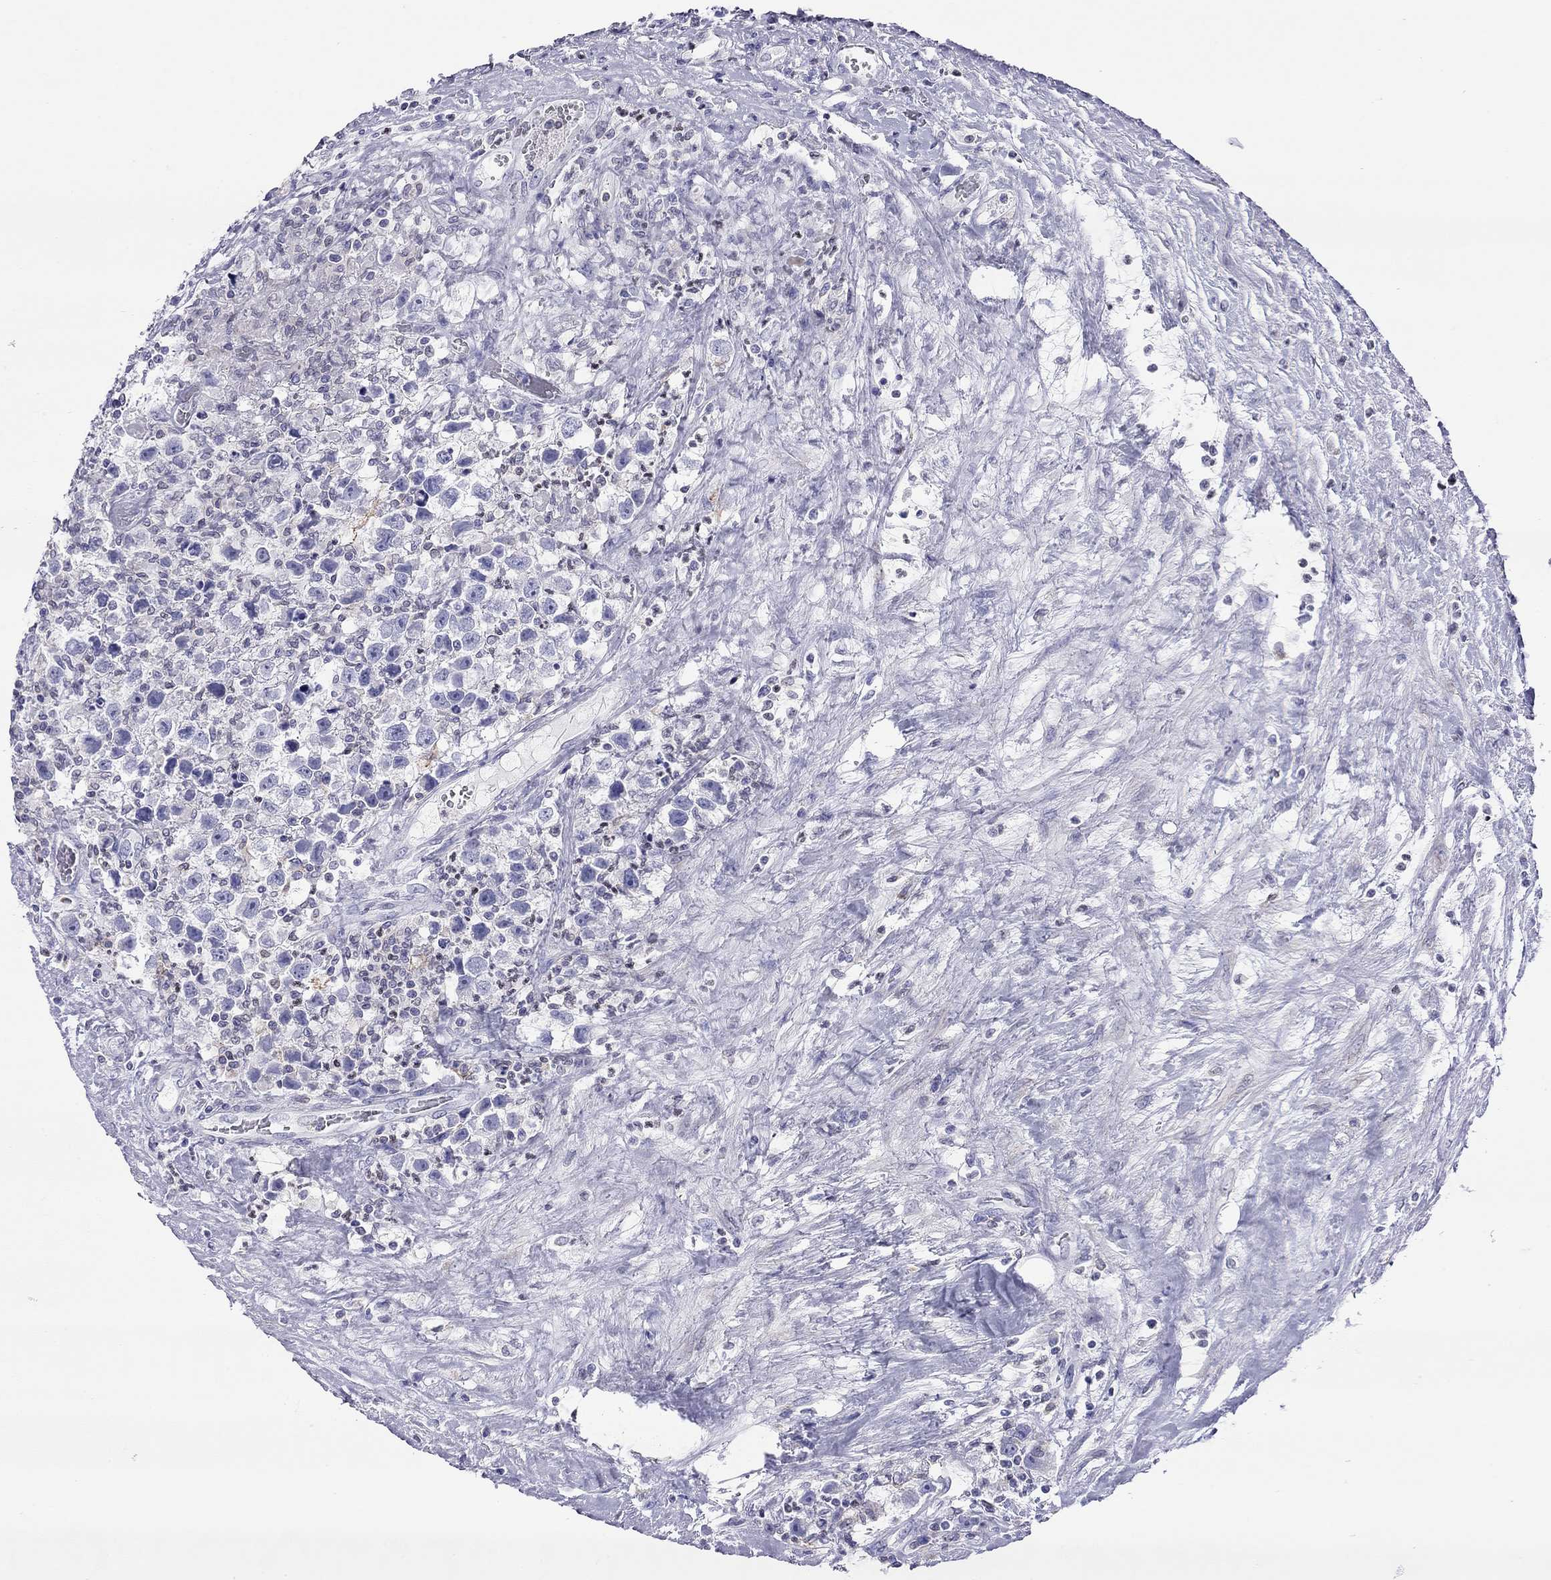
{"staining": {"intensity": "negative", "quantity": "none", "location": "none"}, "tissue": "testis cancer", "cell_type": "Tumor cells", "image_type": "cancer", "snomed": [{"axis": "morphology", "description": "Seminoma, NOS"}, {"axis": "topography", "description": "Testis"}], "caption": "IHC image of human testis cancer stained for a protein (brown), which displays no expression in tumor cells. (Immunohistochemistry, brightfield microscopy, high magnification).", "gene": "SLC46A2", "patient": {"sex": "male", "age": 43}}